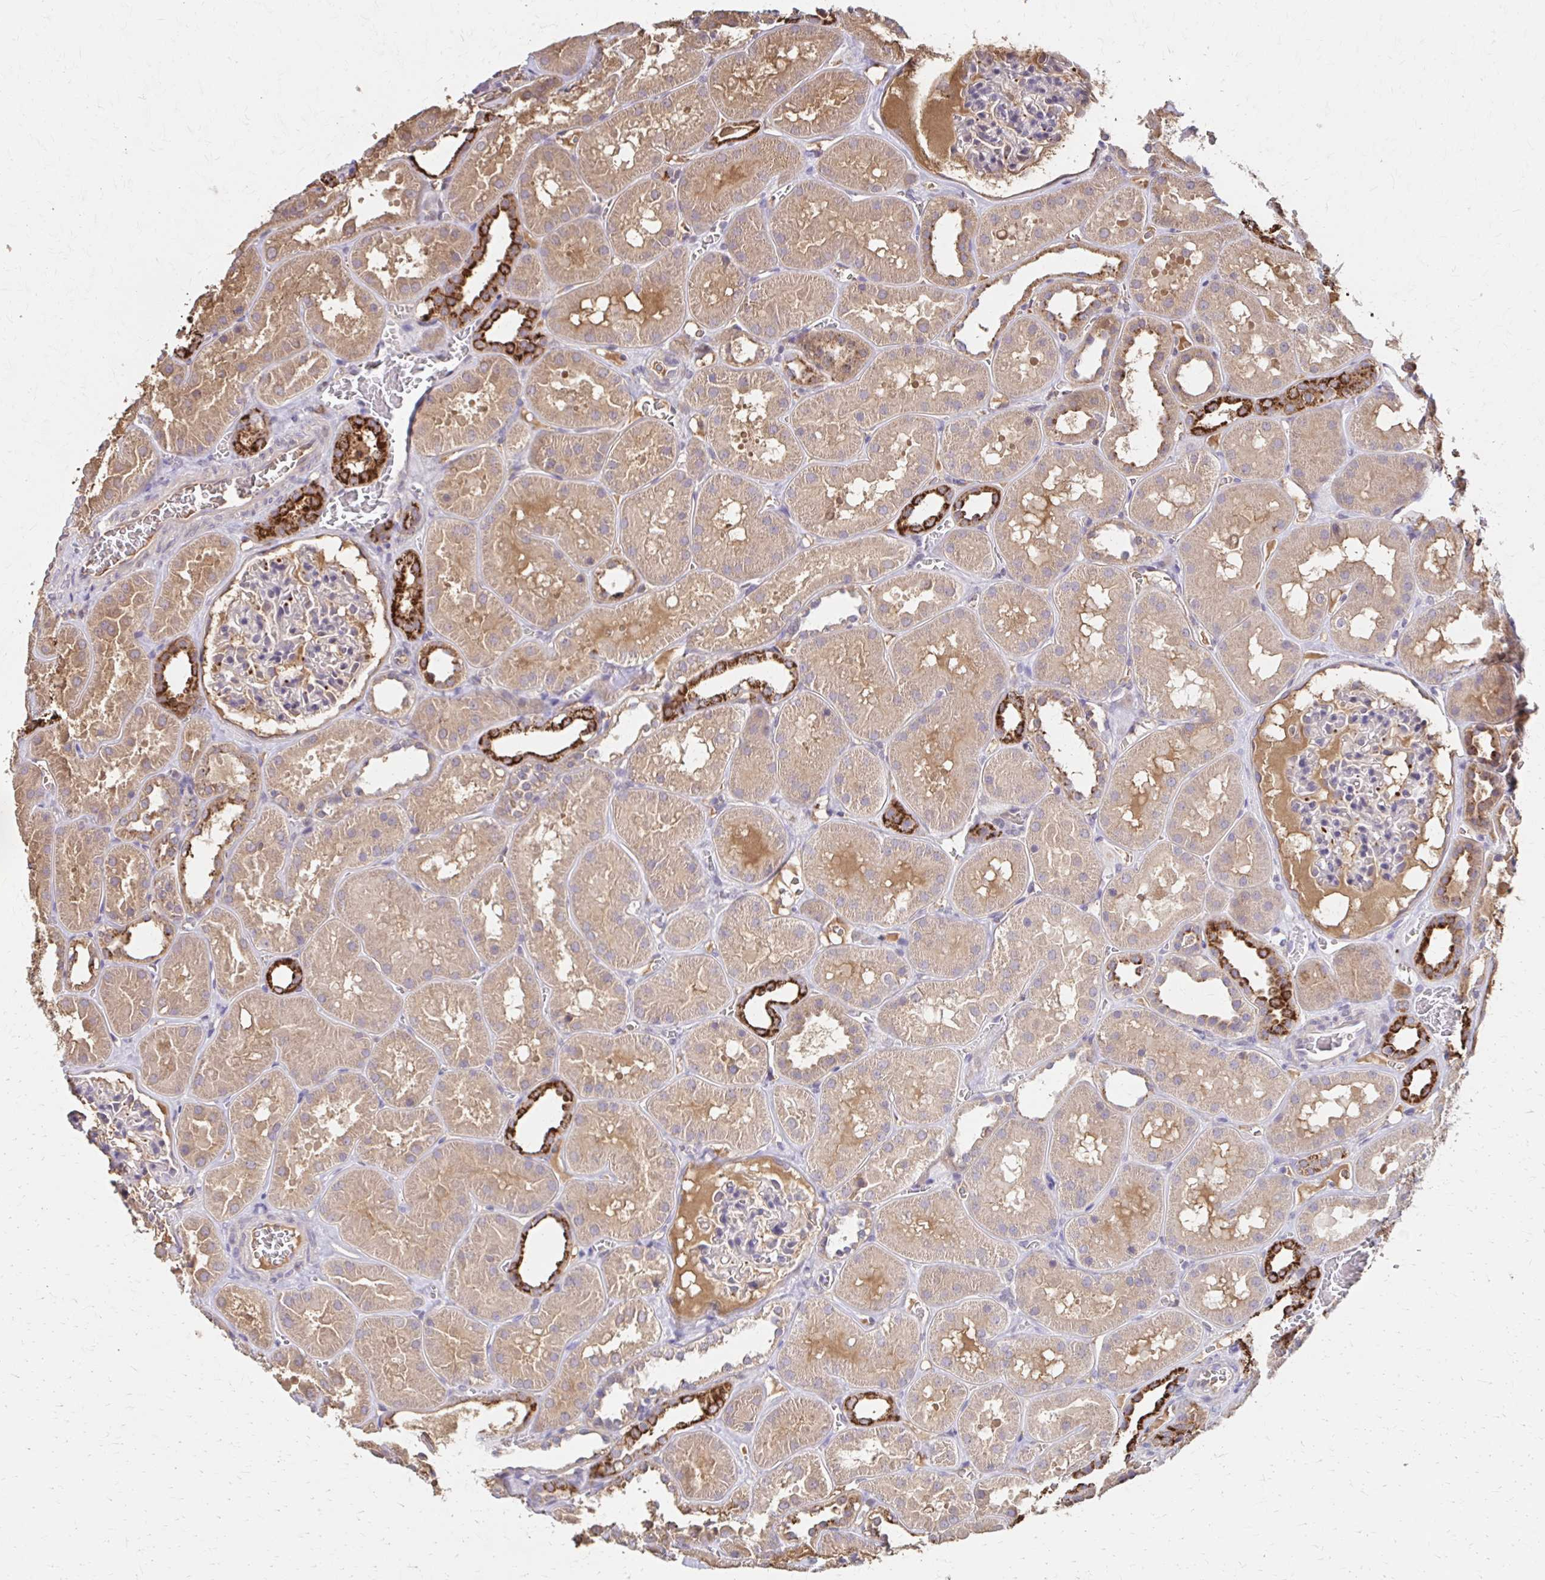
{"staining": {"intensity": "strong", "quantity": "<25%", "location": "cytoplasmic/membranous"}, "tissue": "kidney", "cell_type": "Cells in glomeruli", "image_type": "normal", "snomed": [{"axis": "morphology", "description": "Normal tissue, NOS"}, {"axis": "topography", "description": "Kidney"}], "caption": "Strong cytoplasmic/membranous positivity is identified in about <25% of cells in glomeruli in normal kidney.", "gene": "HMGCS2", "patient": {"sex": "female", "age": 41}}